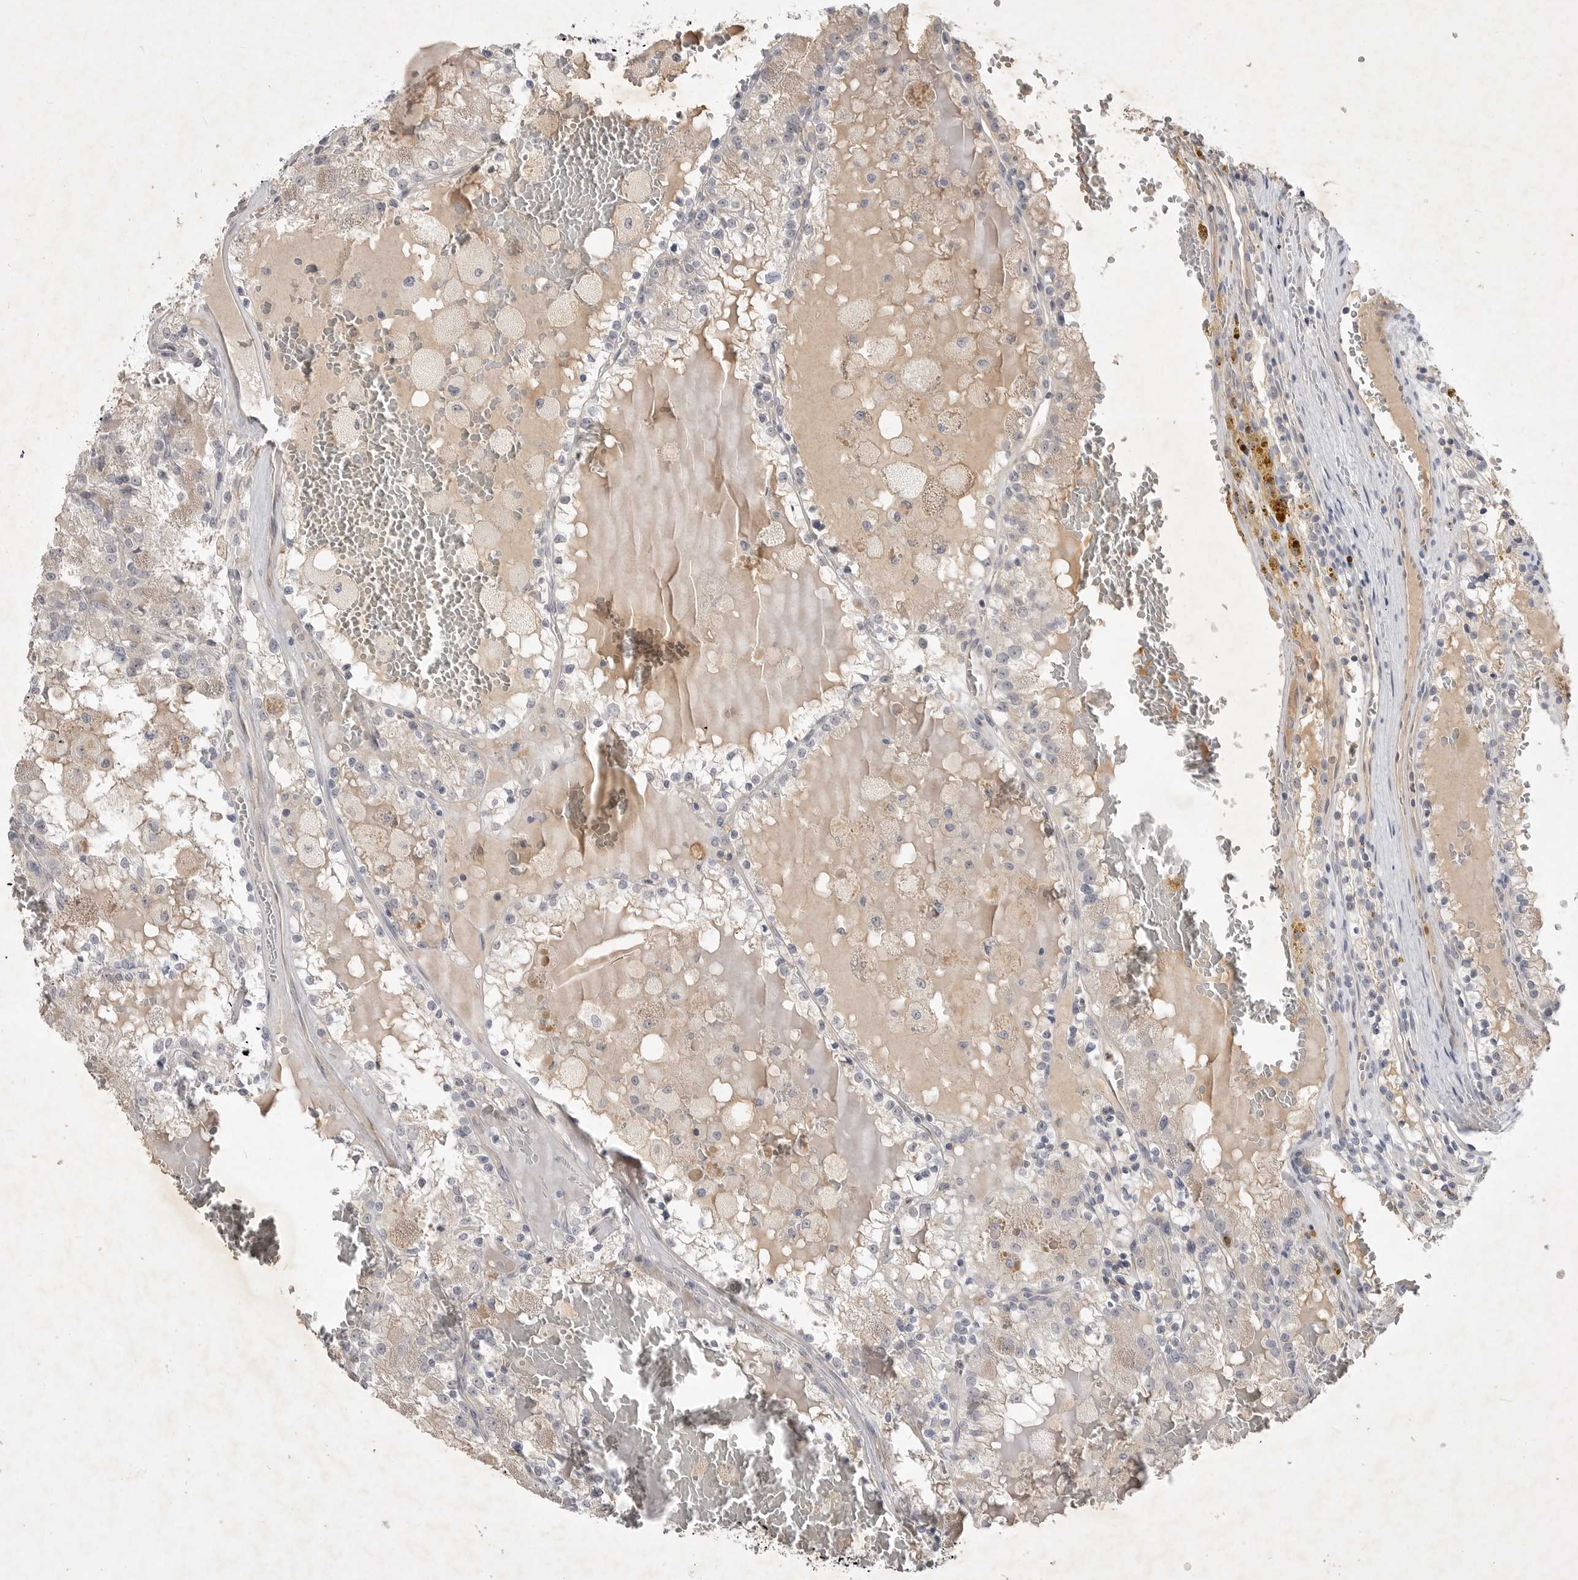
{"staining": {"intensity": "negative", "quantity": "none", "location": "none"}, "tissue": "renal cancer", "cell_type": "Tumor cells", "image_type": "cancer", "snomed": [{"axis": "morphology", "description": "Adenocarcinoma, NOS"}, {"axis": "topography", "description": "Kidney"}], "caption": "Immunohistochemistry (IHC) histopathology image of neoplastic tissue: human renal cancer (adenocarcinoma) stained with DAB (3,3'-diaminobenzidine) reveals no significant protein positivity in tumor cells. (Brightfield microscopy of DAB immunohistochemistry (IHC) at high magnification).", "gene": "ITGAD", "patient": {"sex": "female", "age": 56}}